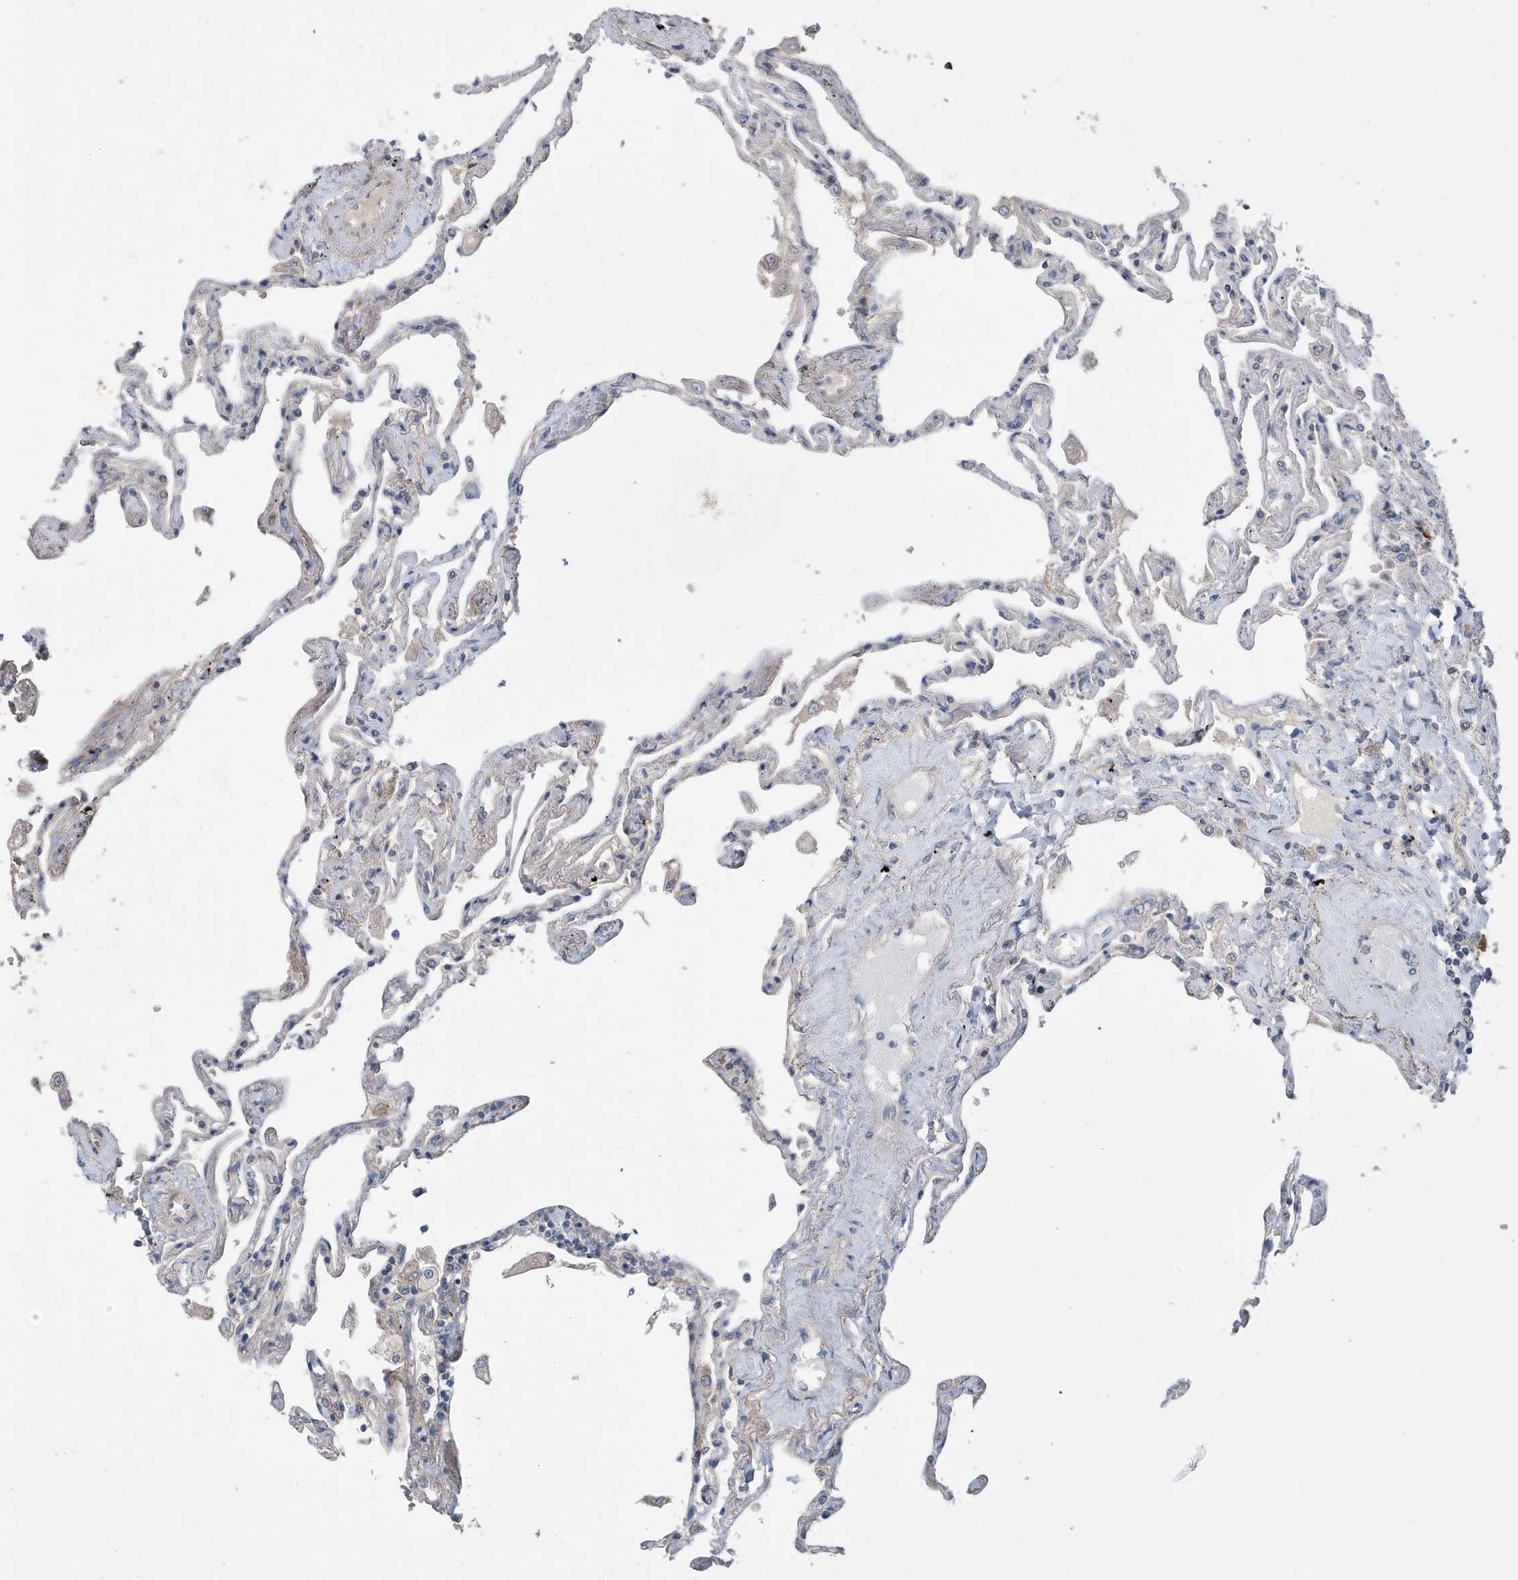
{"staining": {"intensity": "negative", "quantity": "none", "location": "none"}, "tissue": "lung", "cell_type": "Alveolar cells", "image_type": "normal", "snomed": [{"axis": "morphology", "description": "Normal tissue, NOS"}, {"axis": "topography", "description": "Lung"}], "caption": "The histopathology image shows no staining of alveolar cells in benign lung.", "gene": "LAPTM4A", "patient": {"sex": "female", "age": 67}}